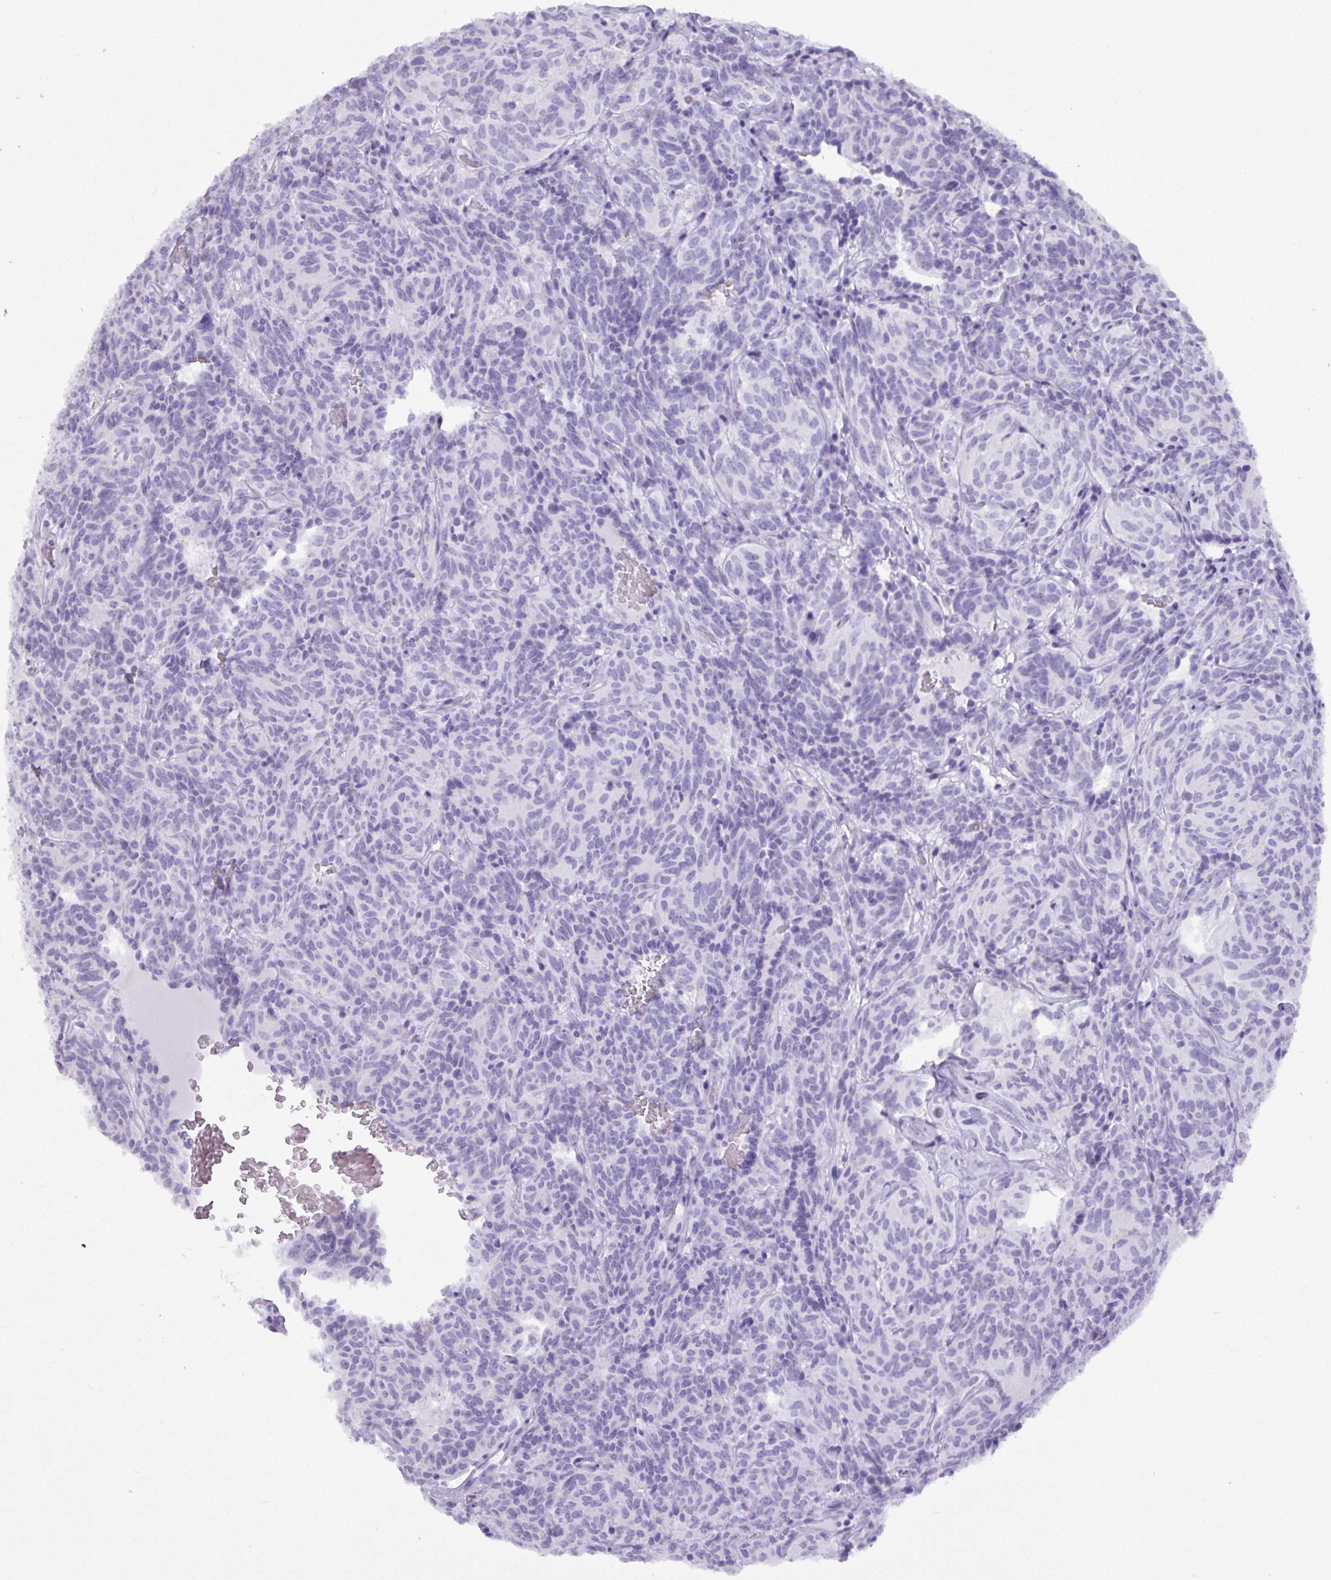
{"staining": {"intensity": "negative", "quantity": "none", "location": "none"}, "tissue": "carcinoid", "cell_type": "Tumor cells", "image_type": "cancer", "snomed": [{"axis": "morphology", "description": "Carcinoid, malignant, NOS"}, {"axis": "topography", "description": "Lung"}], "caption": "A histopathology image of human malignant carcinoid is negative for staining in tumor cells. (Brightfield microscopy of DAB IHC at high magnification).", "gene": "C4orf33", "patient": {"sex": "female", "age": 61}}